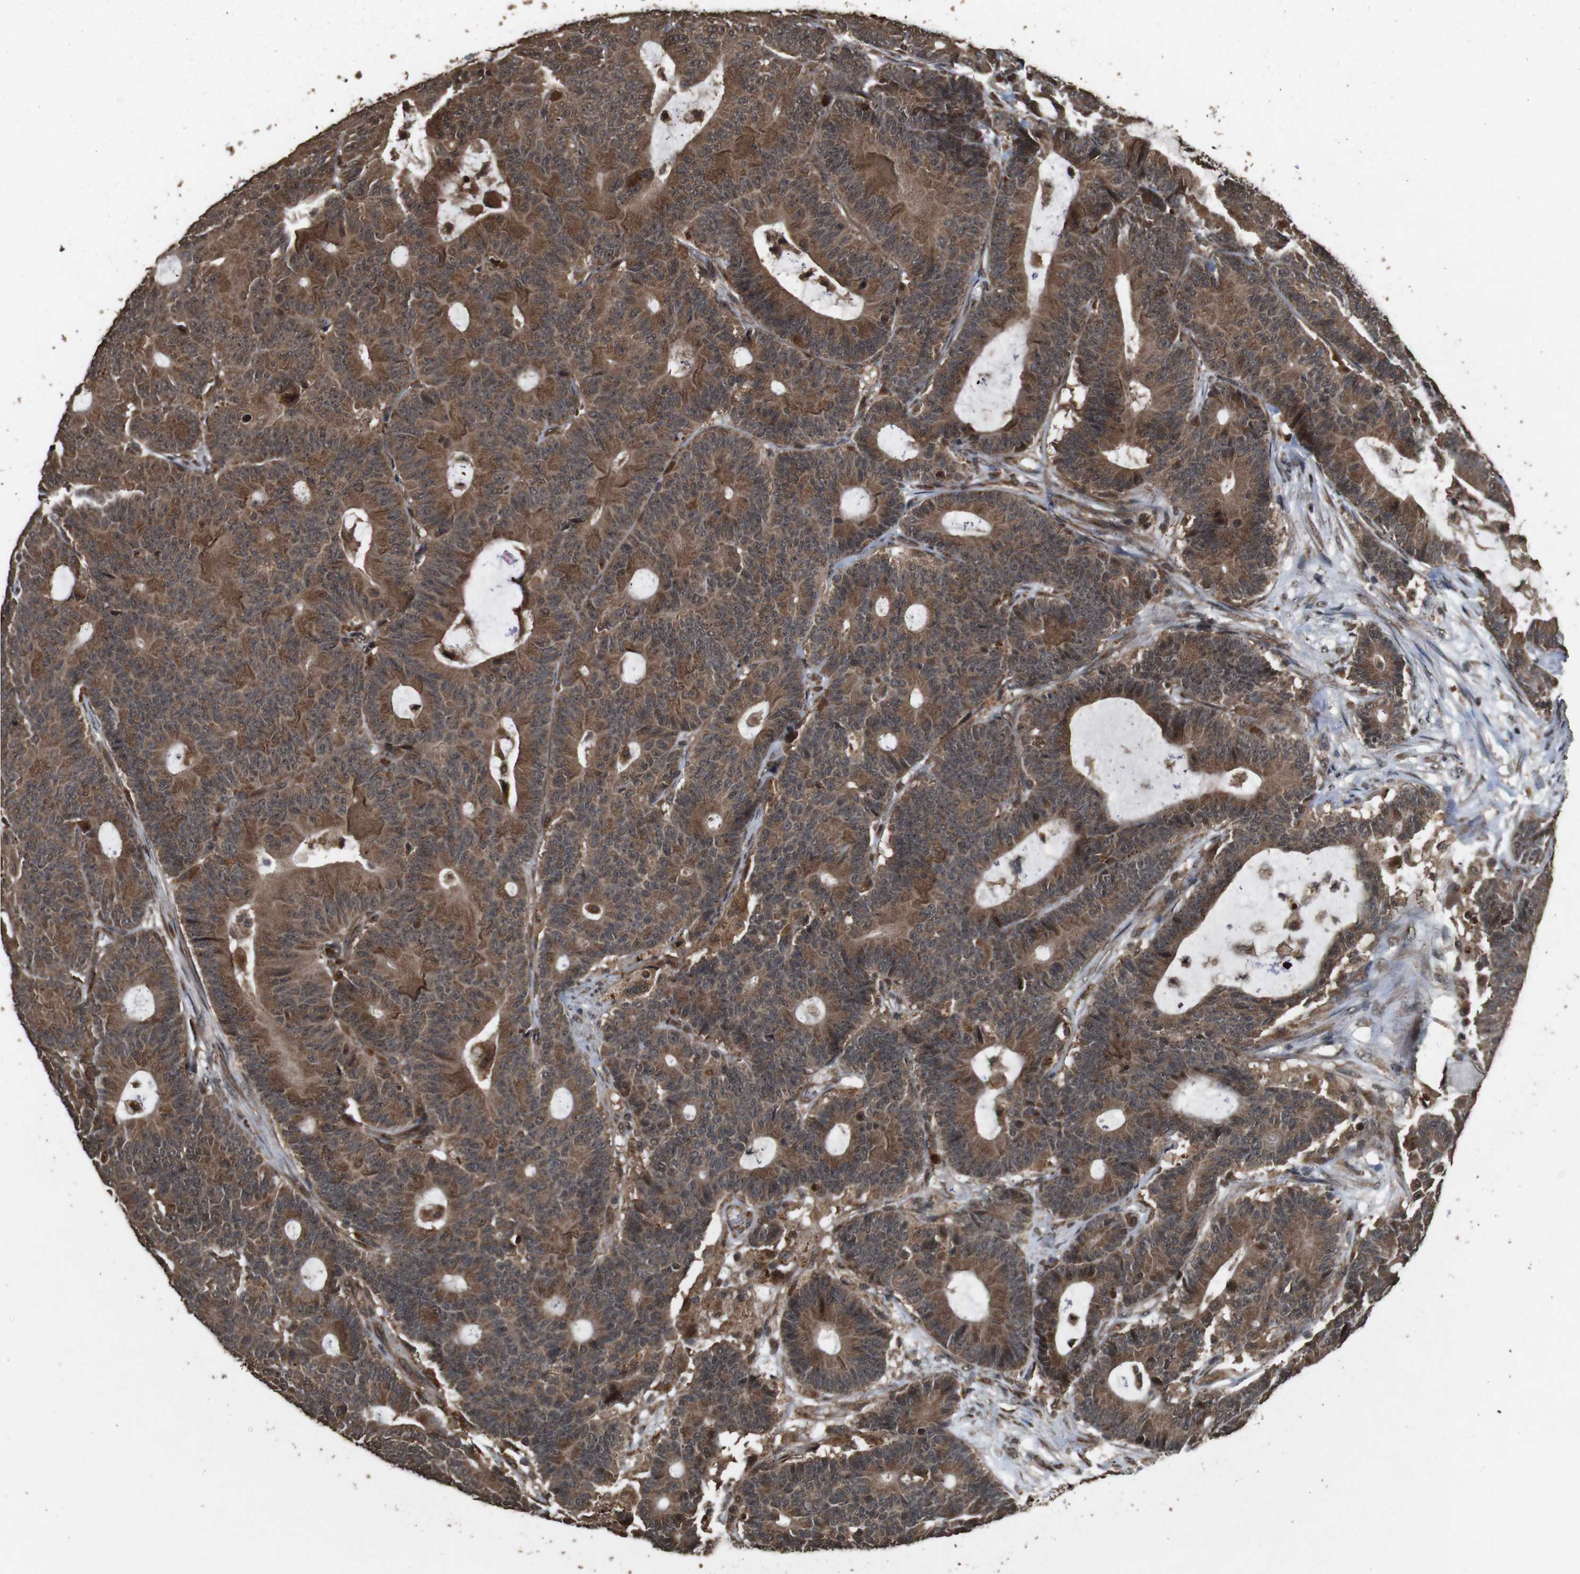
{"staining": {"intensity": "moderate", "quantity": ">75%", "location": "cytoplasmic/membranous"}, "tissue": "colorectal cancer", "cell_type": "Tumor cells", "image_type": "cancer", "snomed": [{"axis": "morphology", "description": "Adenocarcinoma, NOS"}, {"axis": "topography", "description": "Colon"}], "caption": "Colorectal cancer was stained to show a protein in brown. There is medium levels of moderate cytoplasmic/membranous positivity in about >75% of tumor cells.", "gene": "RRAS2", "patient": {"sex": "female", "age": 84}}